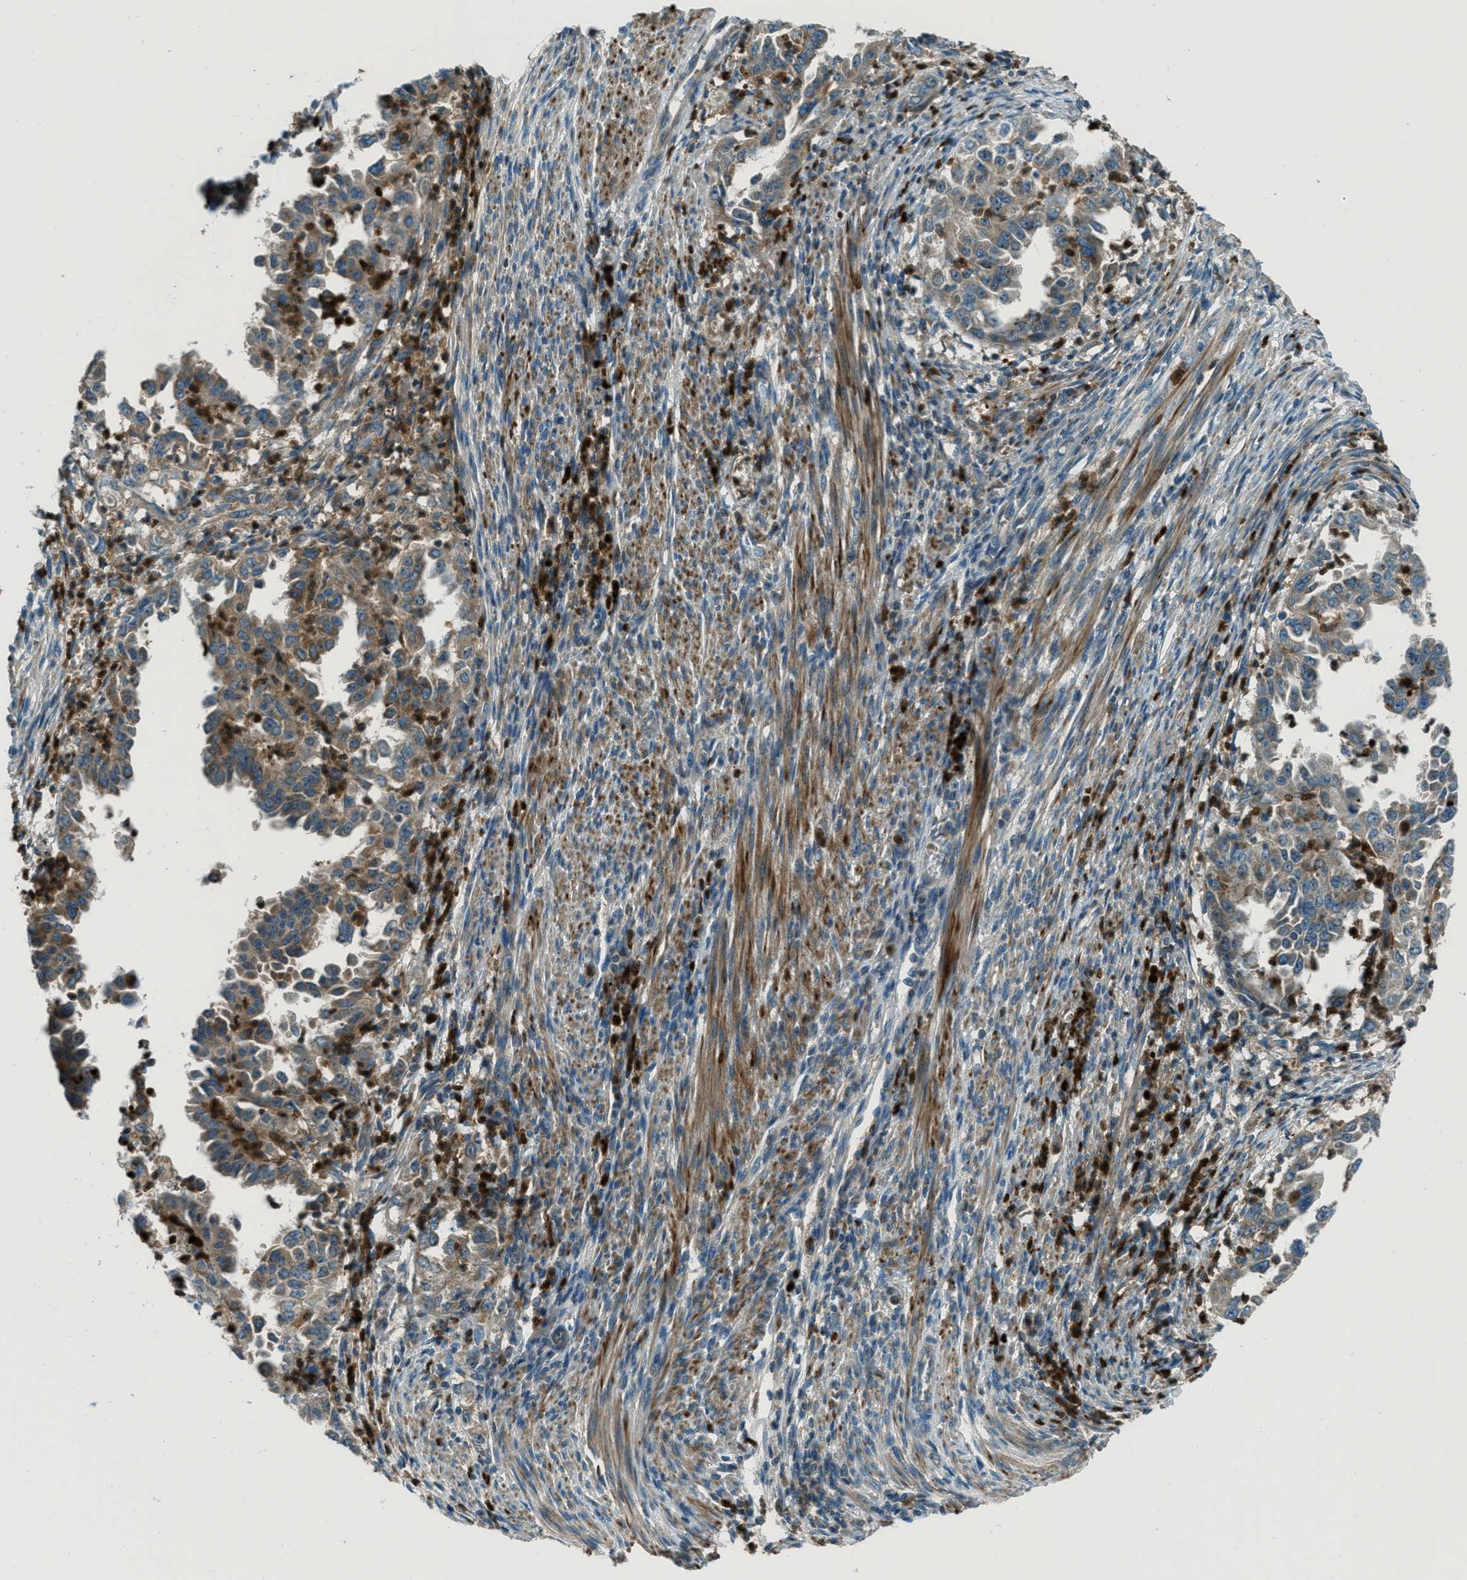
{"staining": {"intensity": "moderate", "quantity": ">75%", "location": "cytoplasmic/membranous"}, "tissue": "endometrial cancer", "cell_type": "Tumor cells", "image_type": "cancer", "snomed": [{"axis": "morphology", "description": "Adenocarcinoma, NOS"}, {"axis": "topography", "description": "Endometrium"}], "caption": "Endometrial adenocarcinoma stained with DAB (3,3'-diaminobenzidine) immunohistochemistry displays medium levels of moderate cytoplasmic/membranous staining in about >75% of tumor cells. The protein is stained brown, and the nuclei are stained in blue (DAB IHC with brightfield microscopy, high magnification).", "gene": "FAR1", "patient": {"sex": "female", "age": 85}}